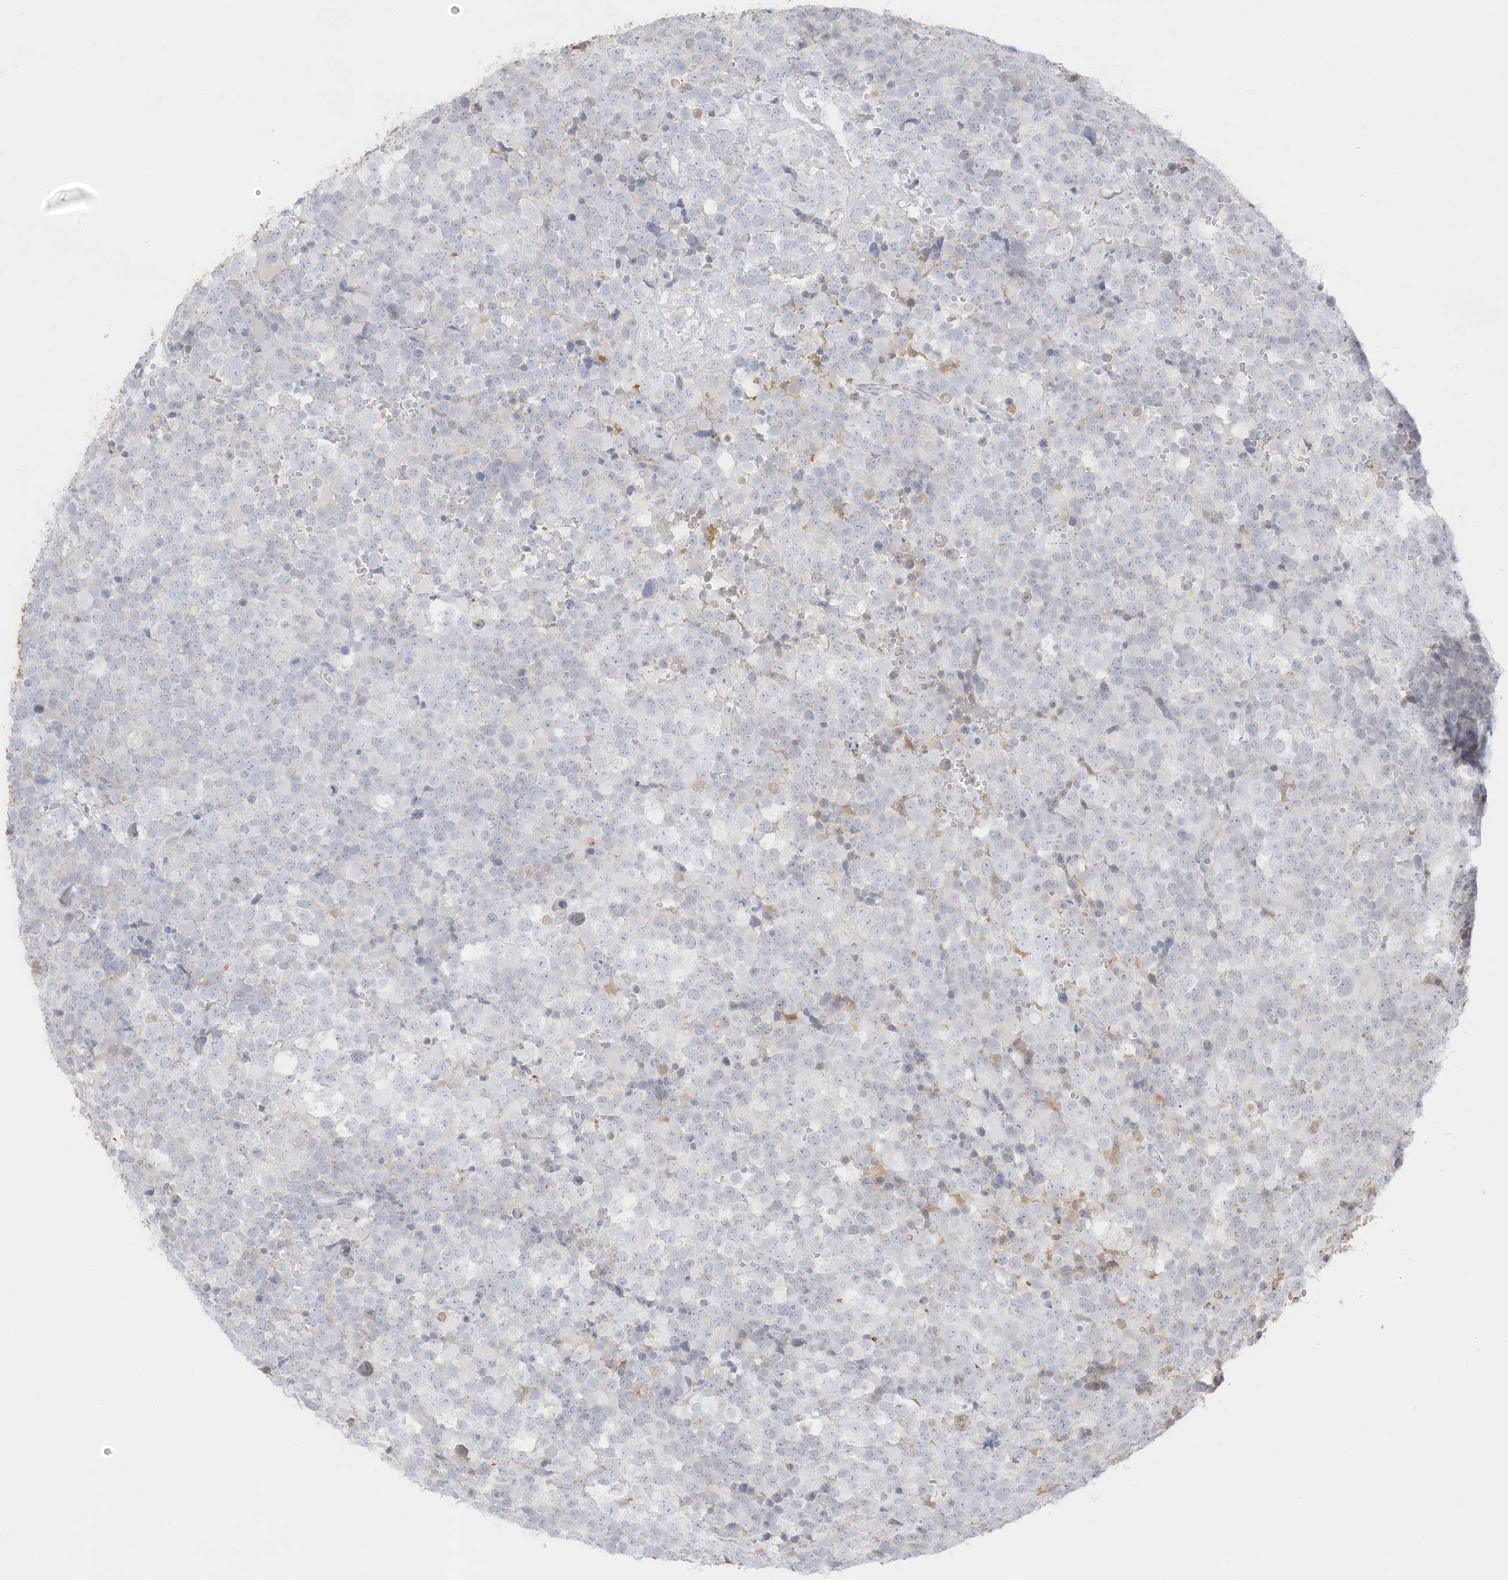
{"staining": {"intensity": "negative", "quantity": "none", "location": "none"}, "tissue": "testis cancer", "cell_type": "Tumor cells", "image_type": "cancer", "snomed": [{"axis": "morphology", "description": "Seminoma, NOS"}, {"axis": "topography", "description": "Testis"}], "caption": "A histopathology image of human testis seminoma is negative for staining in tumor cells.", "gene": "HSD17B13", "patient": {"sex": "male", "age": 71}}